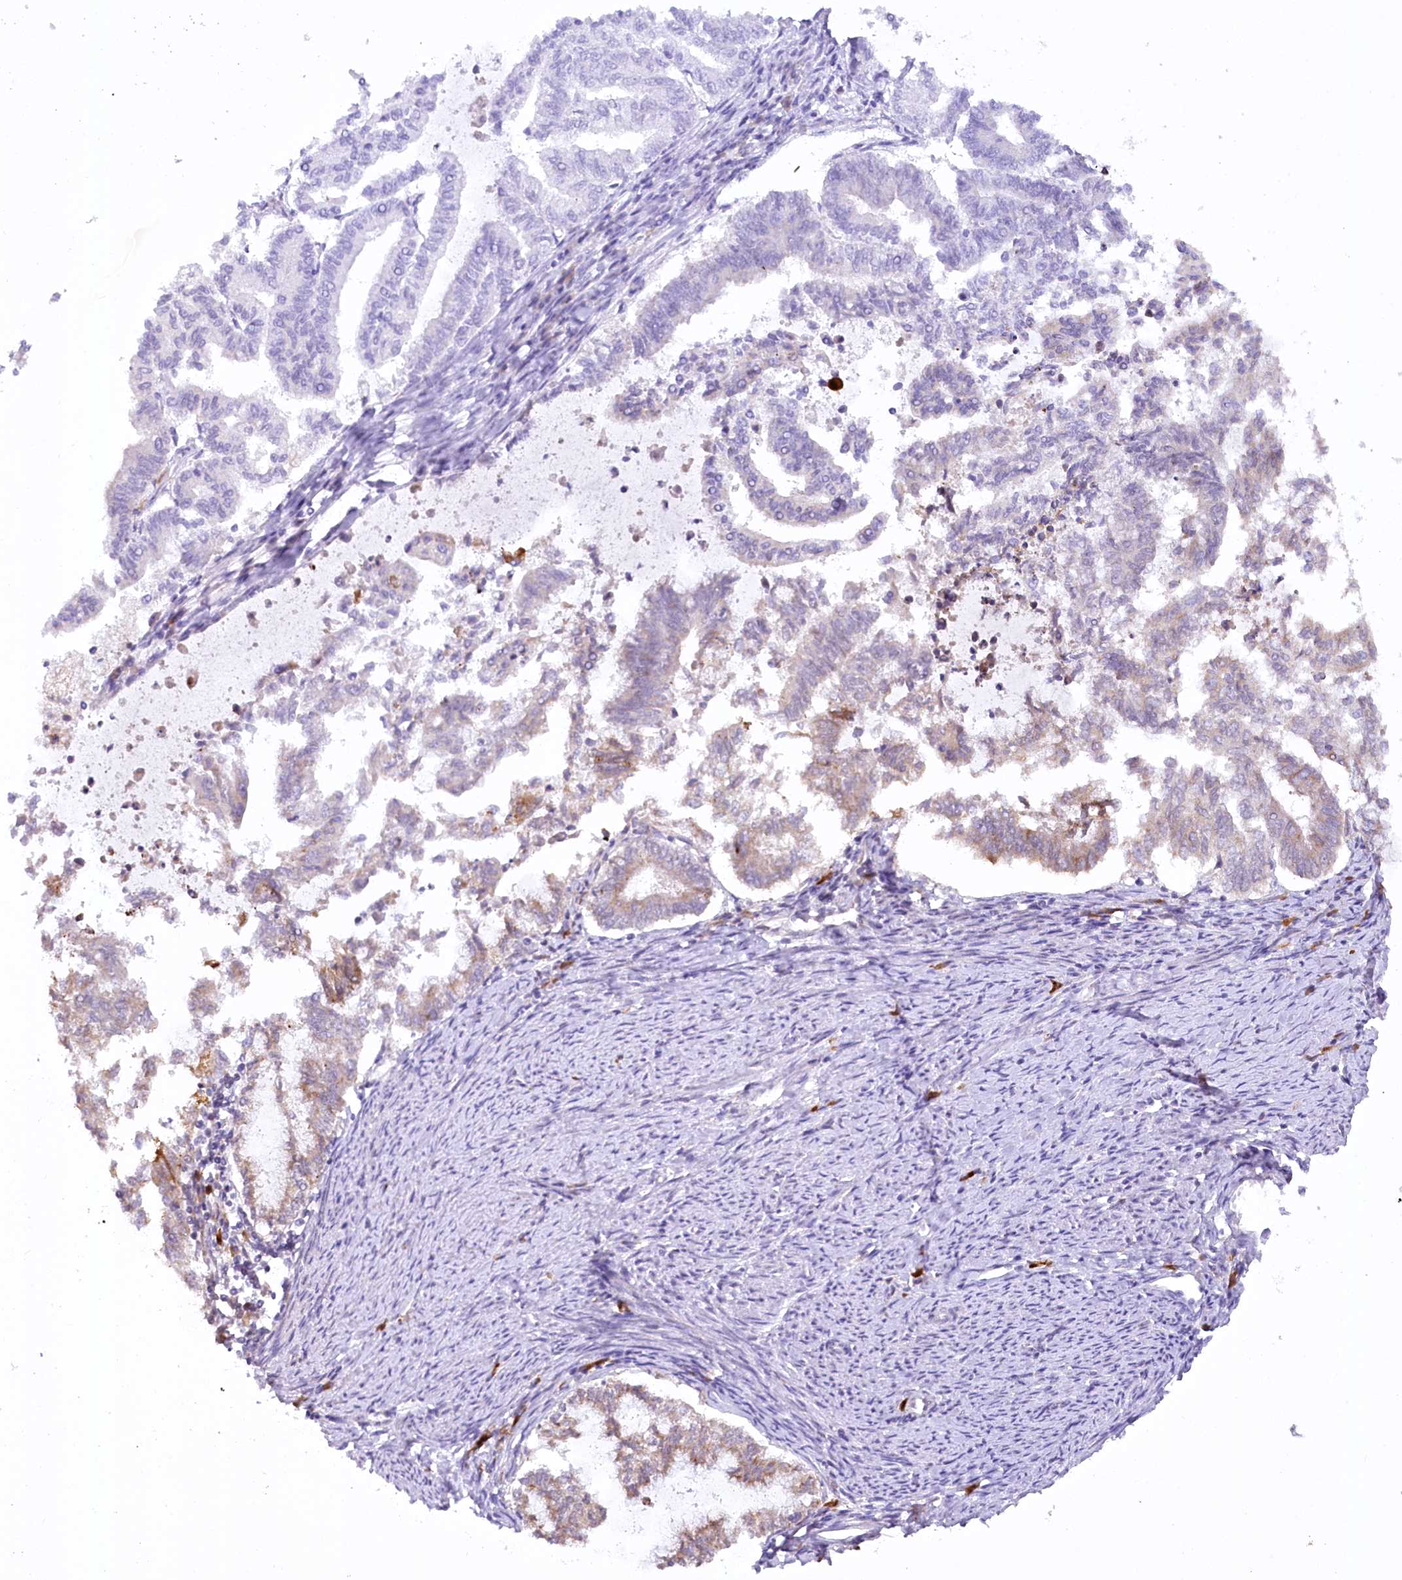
{"staining": {"intensity": "weak", "quantity": "<25%", "location": "cytoplasmic/membranous"}, "tissue": "endometrial cancer", "cell_type": "Tumor cells", "image_type": "cancer", "snomed": [{"axis": "morphology", "description": "Adenocarcinoma, NOS"}, {"axis": "topography", "description": "Endometrium"}], "caption": "Tumor cells show no significant protein expression in endometrial adenocarcinoma.", "gene": "NCKAP5", "patient": {"sex": "female", "age": 79}}